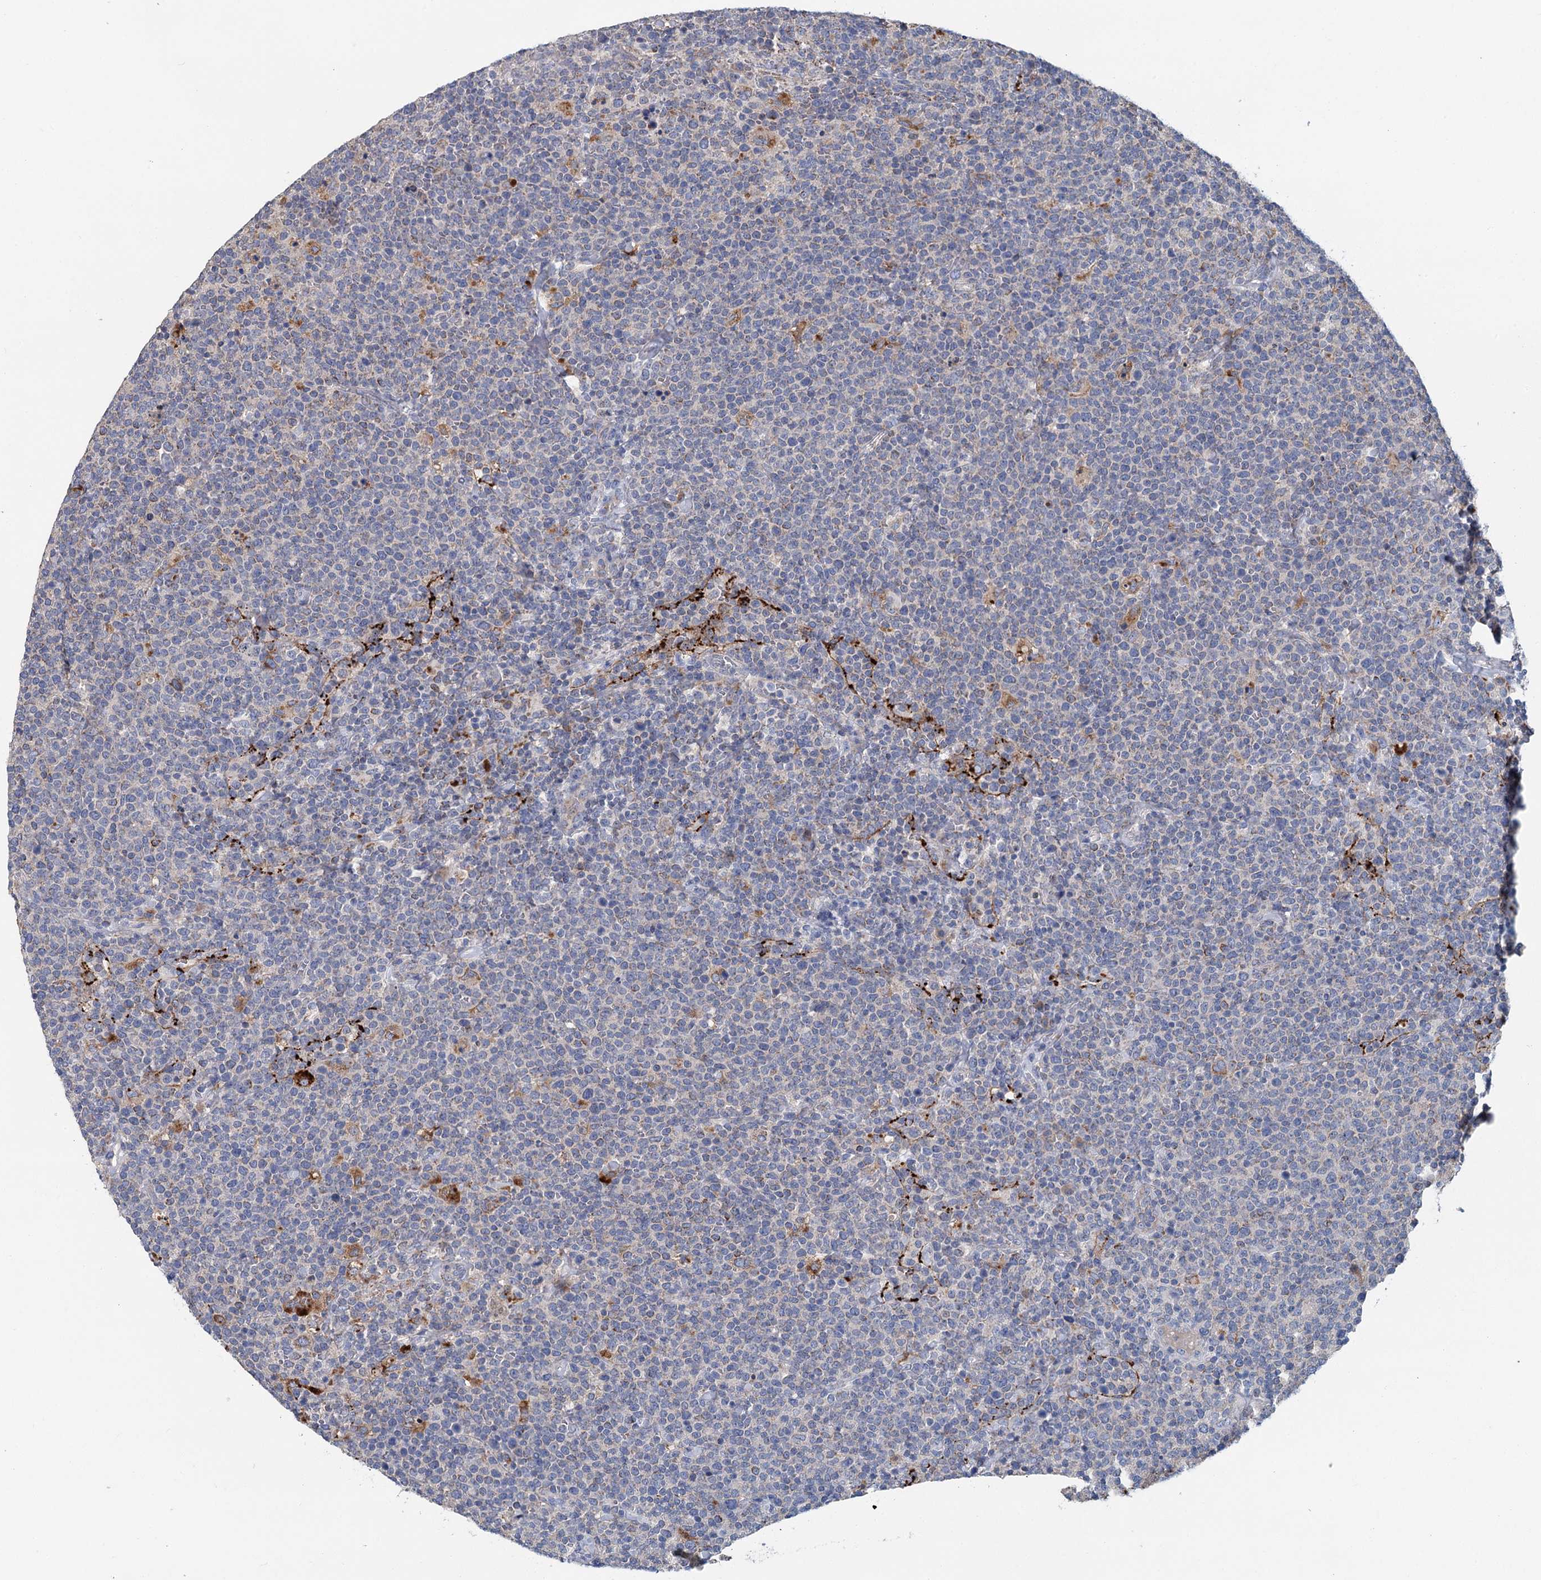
{"staining": {"intensity": "negative", "quantity": "none", "location": "none"}, "tissue": "lymphoma", "cell_type": "Tumor cells", "image_type": "cancer", "snomed": [{"axis": "morphology", "description": "Malignant lymphoma, non-Hodgkin's type, High grade"}, {"axis": "topography", "description": "Lymph node"}], "caption": "Tumor cells show no significant staining in lymphoma.", "gene": "ANKRD16", "patient": {"sex": "male", "age": 61}}